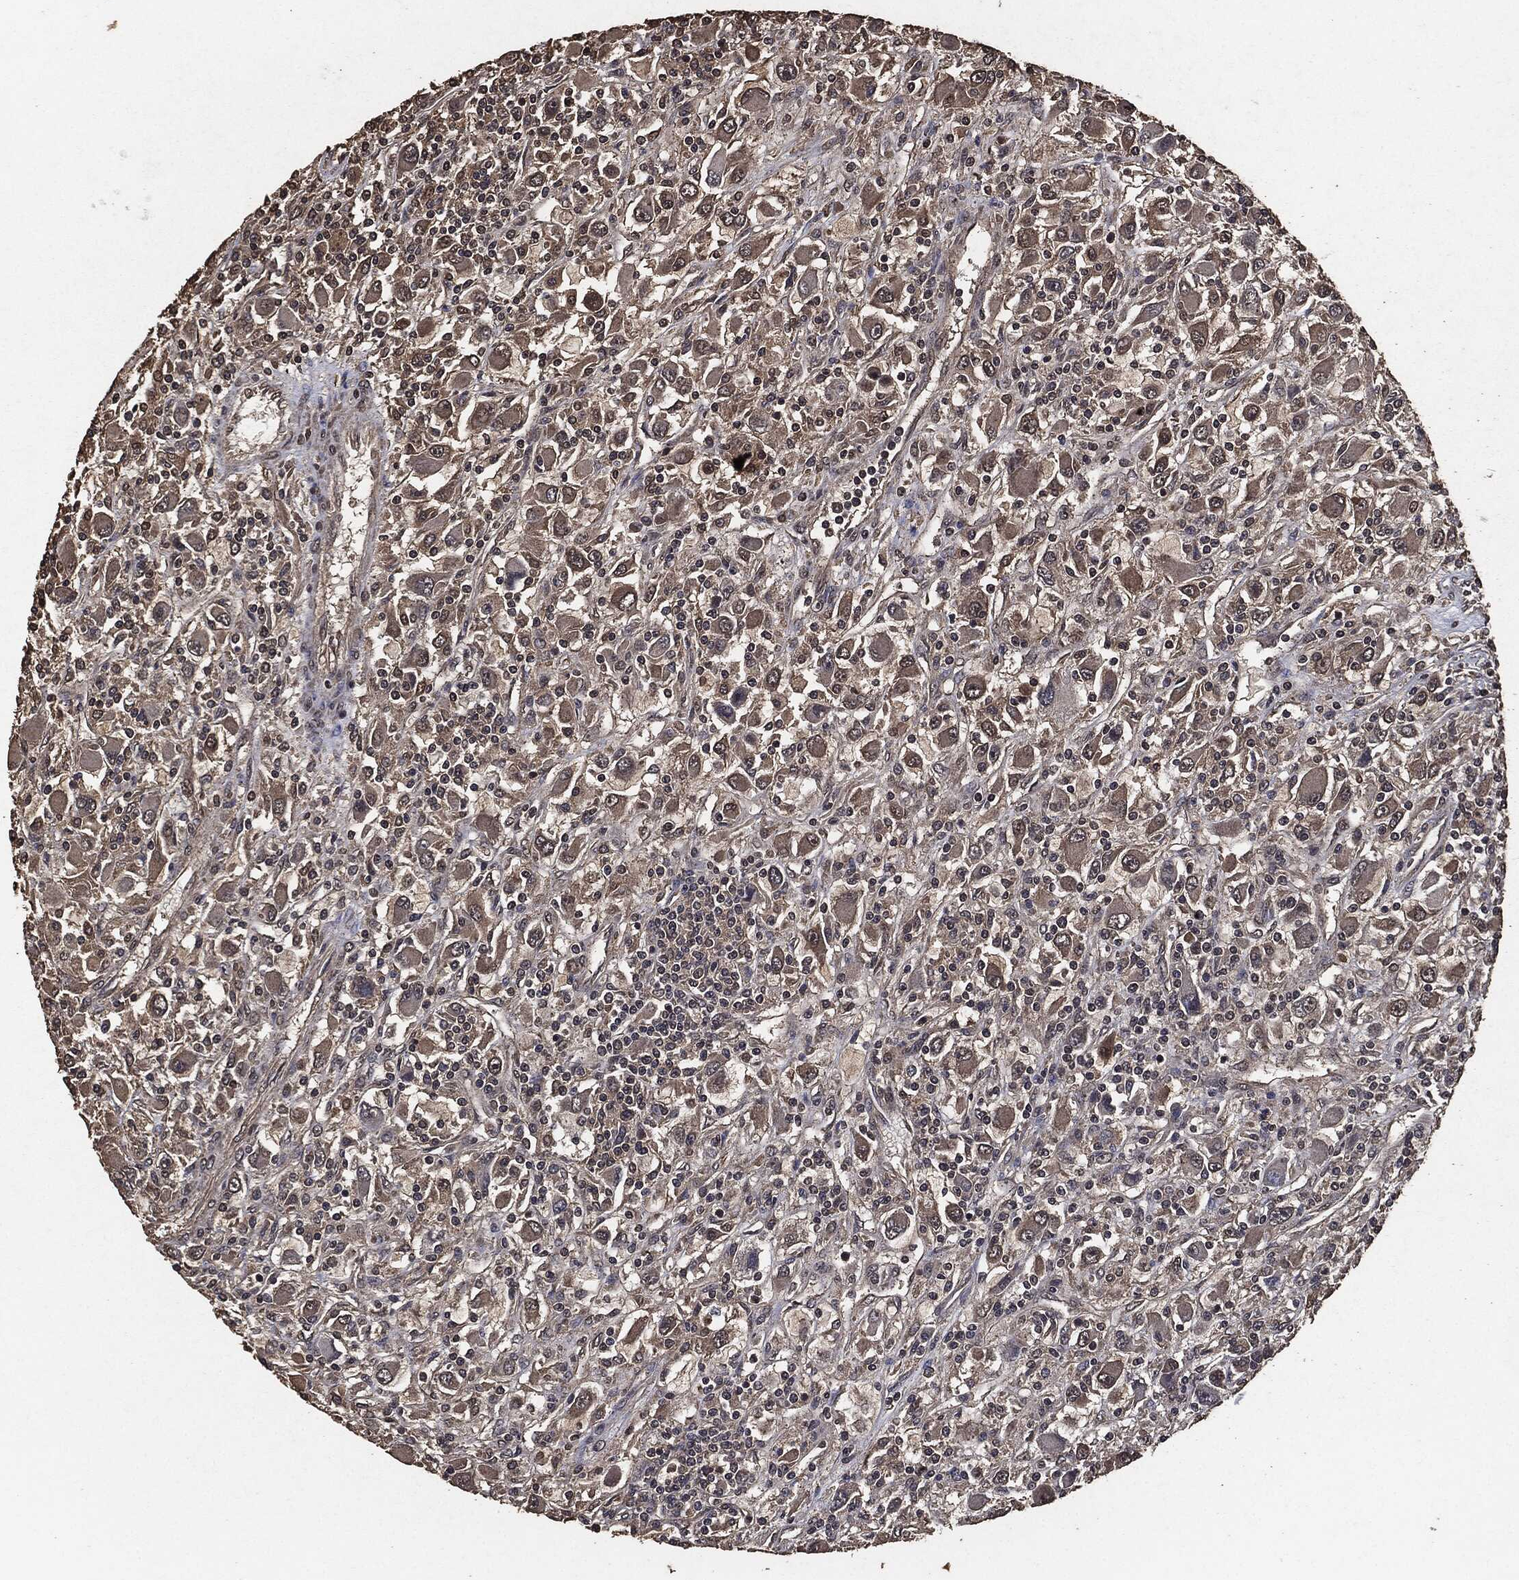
{"staining": {"intensity": "weak", "quantity": "25%-75%", "location": "cytoplasmic/membranous"}, "tissue": "renal cancer", "cell_type": "Tumor cells", "image_type": "cancer", "snomed": [{"axis": "morphology", "description": "Adenocarcinoma, NOS"}, {"axis": "topography", "description": "Kidney"}], "caption": "Brown immunohistochemical staining in human renal cancer demonstrates weak cytoplasmic/membranous positivity in approximately 25%-75% of tumor cells.", "gene": "AKT1S1", "patient": {"sex": "female", "age": 67}}